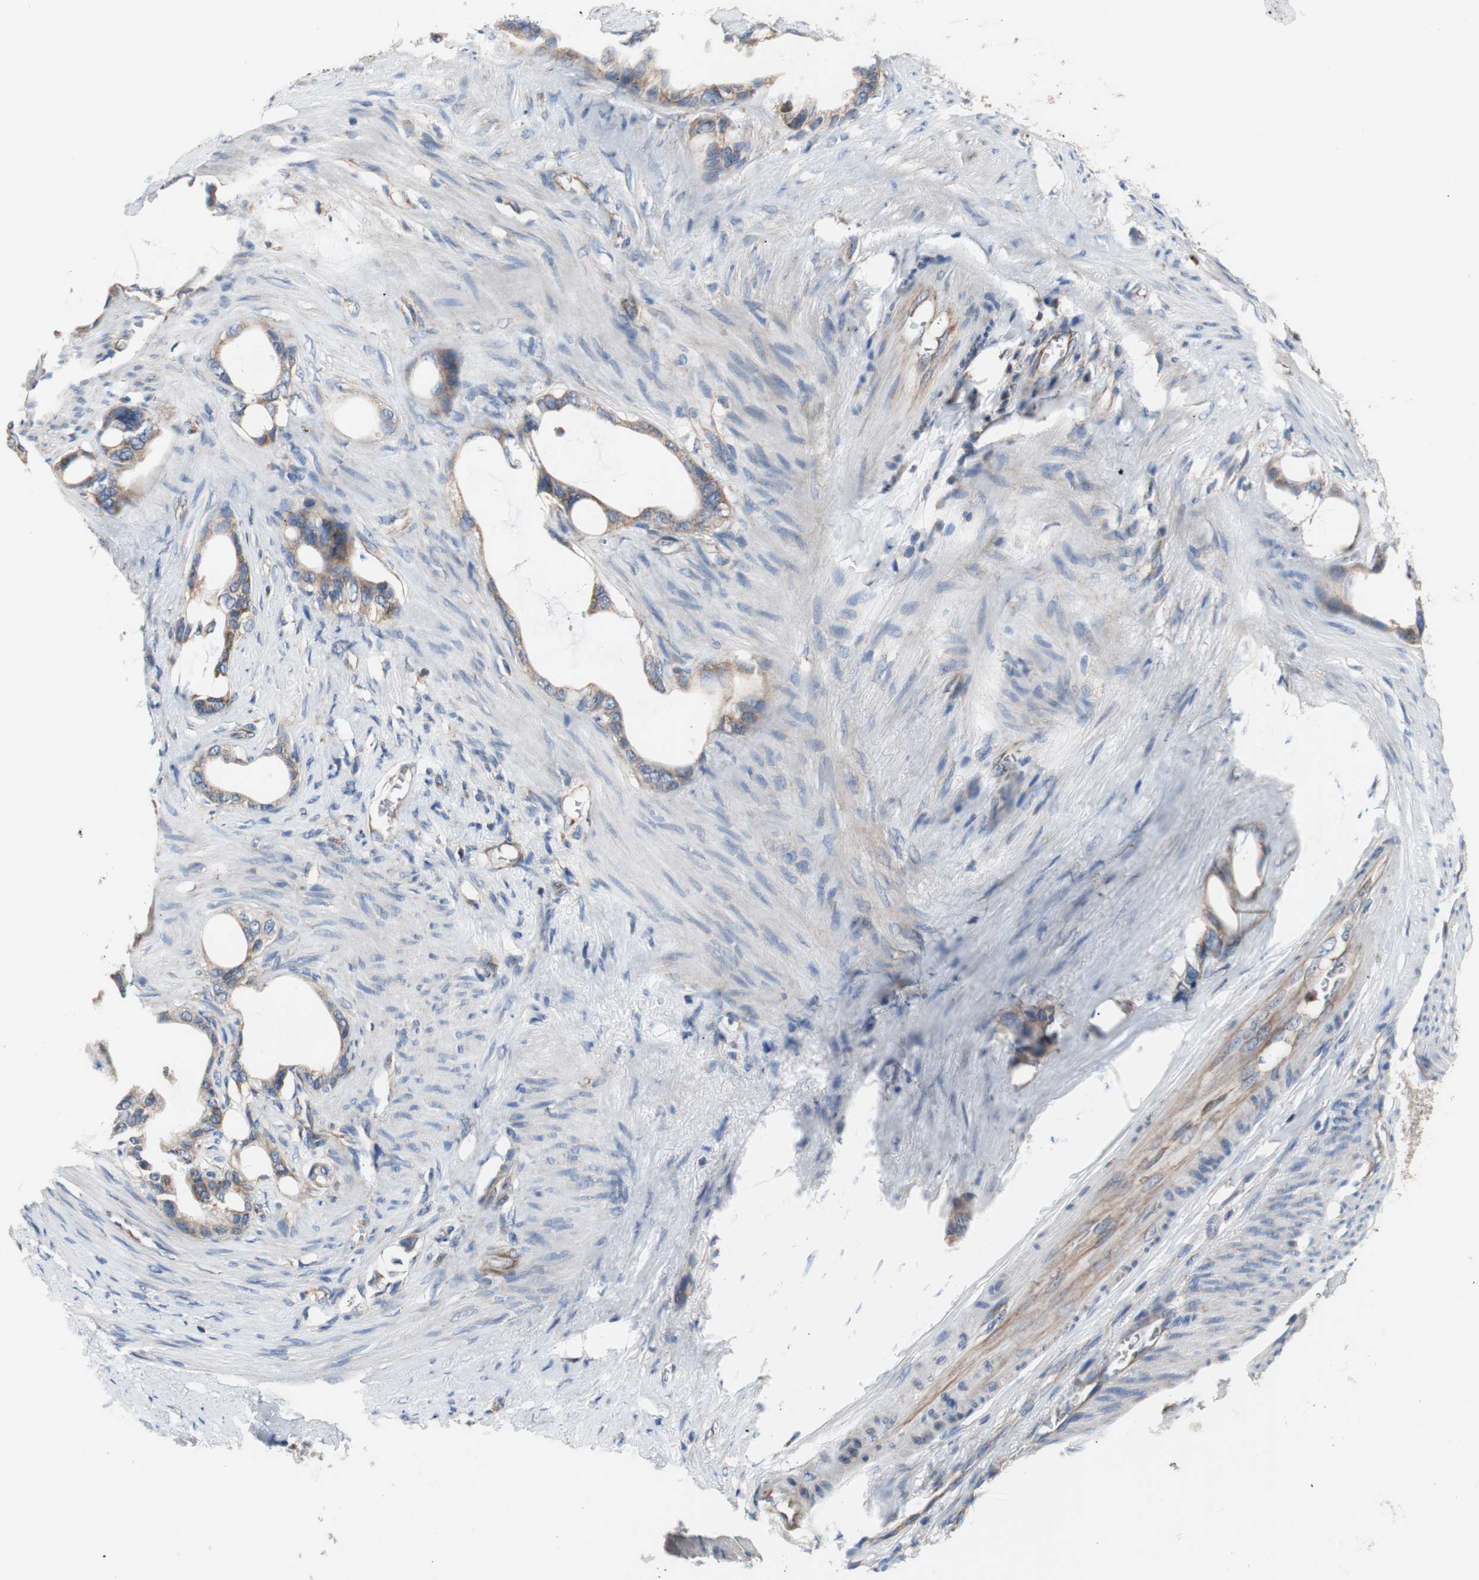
{"staining": {"intensity": "weak", "quantity": ">75%", "location": "cytoplasmic/membranous"}, "tissue": "stomach cancer", "cell_type": "Tumor cells", "image_type": "cancer", "snomed": [{"axis": "morphology", "description": "Adenocarcinoma, NOS"}, {"axis": "topography", "description": "Stomach"}], "caption": "DAB immunohistochemical staining of human adenocarcinoma (stomach) demonstrates weak cytoplasmic/membranous protein positivity in about >75% of tumor cells.", "gene": "FMR1", "patient": {"sex": "female", "age": 75}}